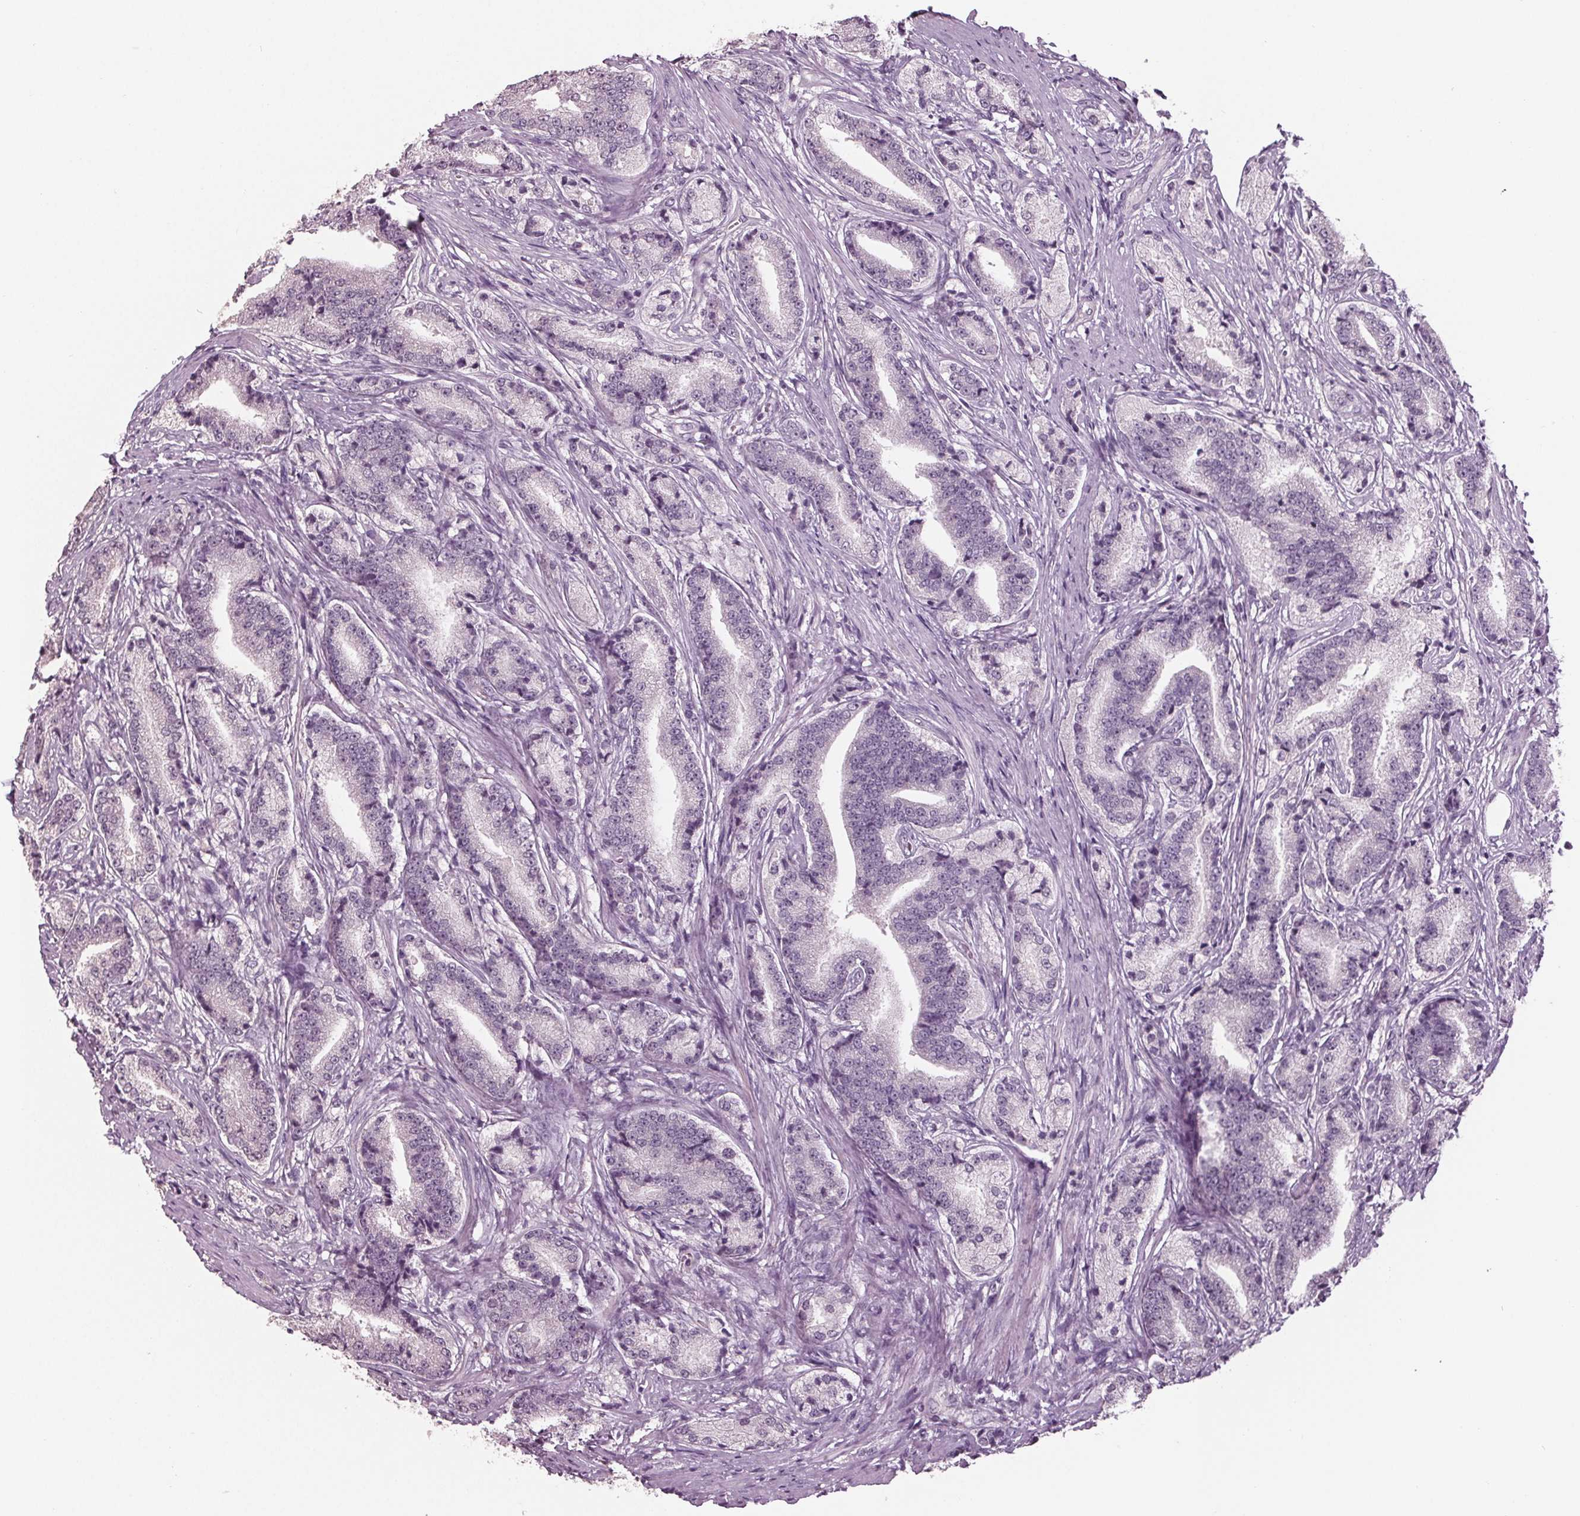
{"staining": {"intensity": "negative", "quantity": "none", "location": "none"}, "tissue": "prostate cancer", "cell_type": "Tumor cells", "image_type": "cancer", "snomed": [{"axis": "morphology", "description": "Adenocarcinoma, High grade"}, {"axis": "topography", "description": "Prostate and seminal vesicle, NOS"}], "caption": "A histopathology image of prostate cancer stained for a protein reveals no brown staining in tumor cells.", "gene": "TNNC2", "patient": {"sex": "male", "age": 61}}